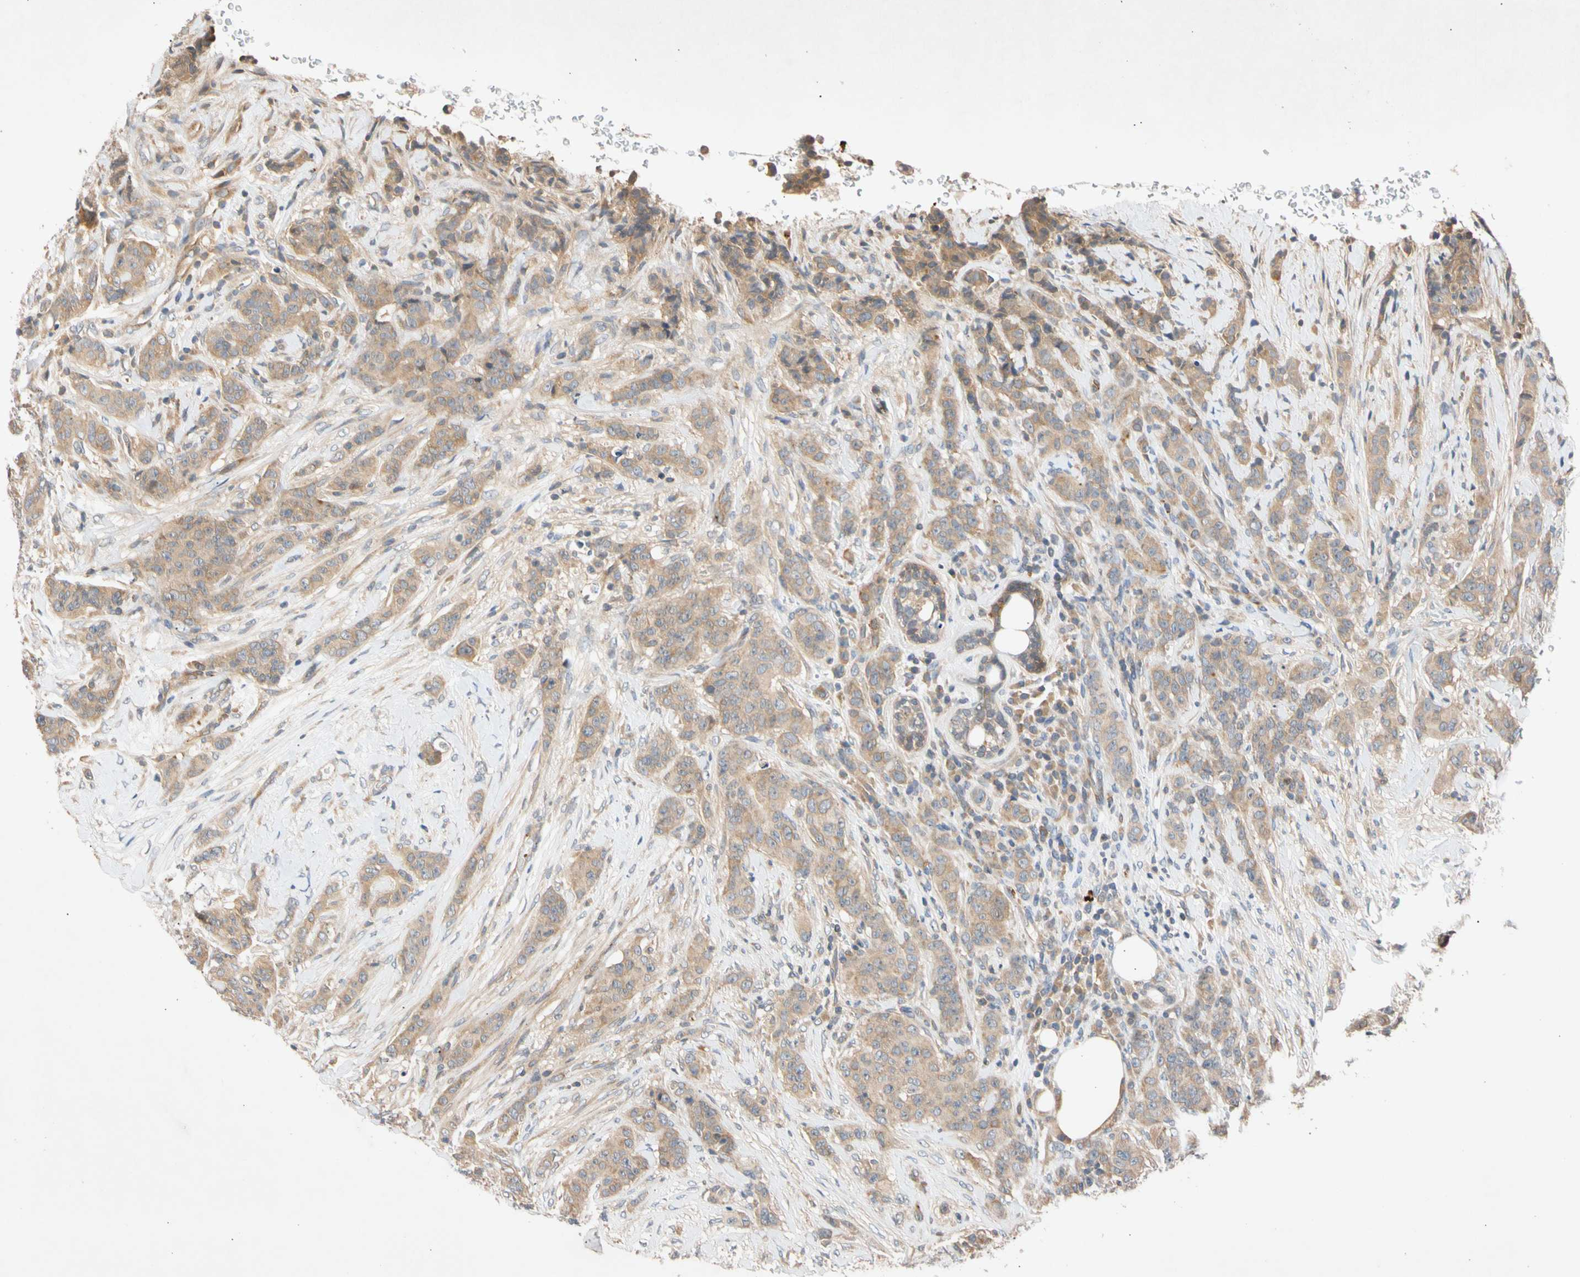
{"staining": {"intensity": "moderate", "quantity": ">75%", "location": "cytoplasmic/membranous"}, "tissue": "breast cancer", "cell_type": "Tumor cells", "image_type": "cancer", "snomed": [{"axis": "morphology", "description": "Duct carcinoma"}, {"axis": "topography", "description": "Breast"}], "caption": "Protein analysis of breast invasive ductal carcinoma tissue displays moderate cytoplasmic/membranous expression in about >75% of tumor cells. (Stains: DAB (3,3'-diaminobenzidine) in brown, nuclei in blue, Microscopy: brightfield microscopy at high magnification).", "gene": "CNST", "patient": {"sex": "female", "age": 40}}